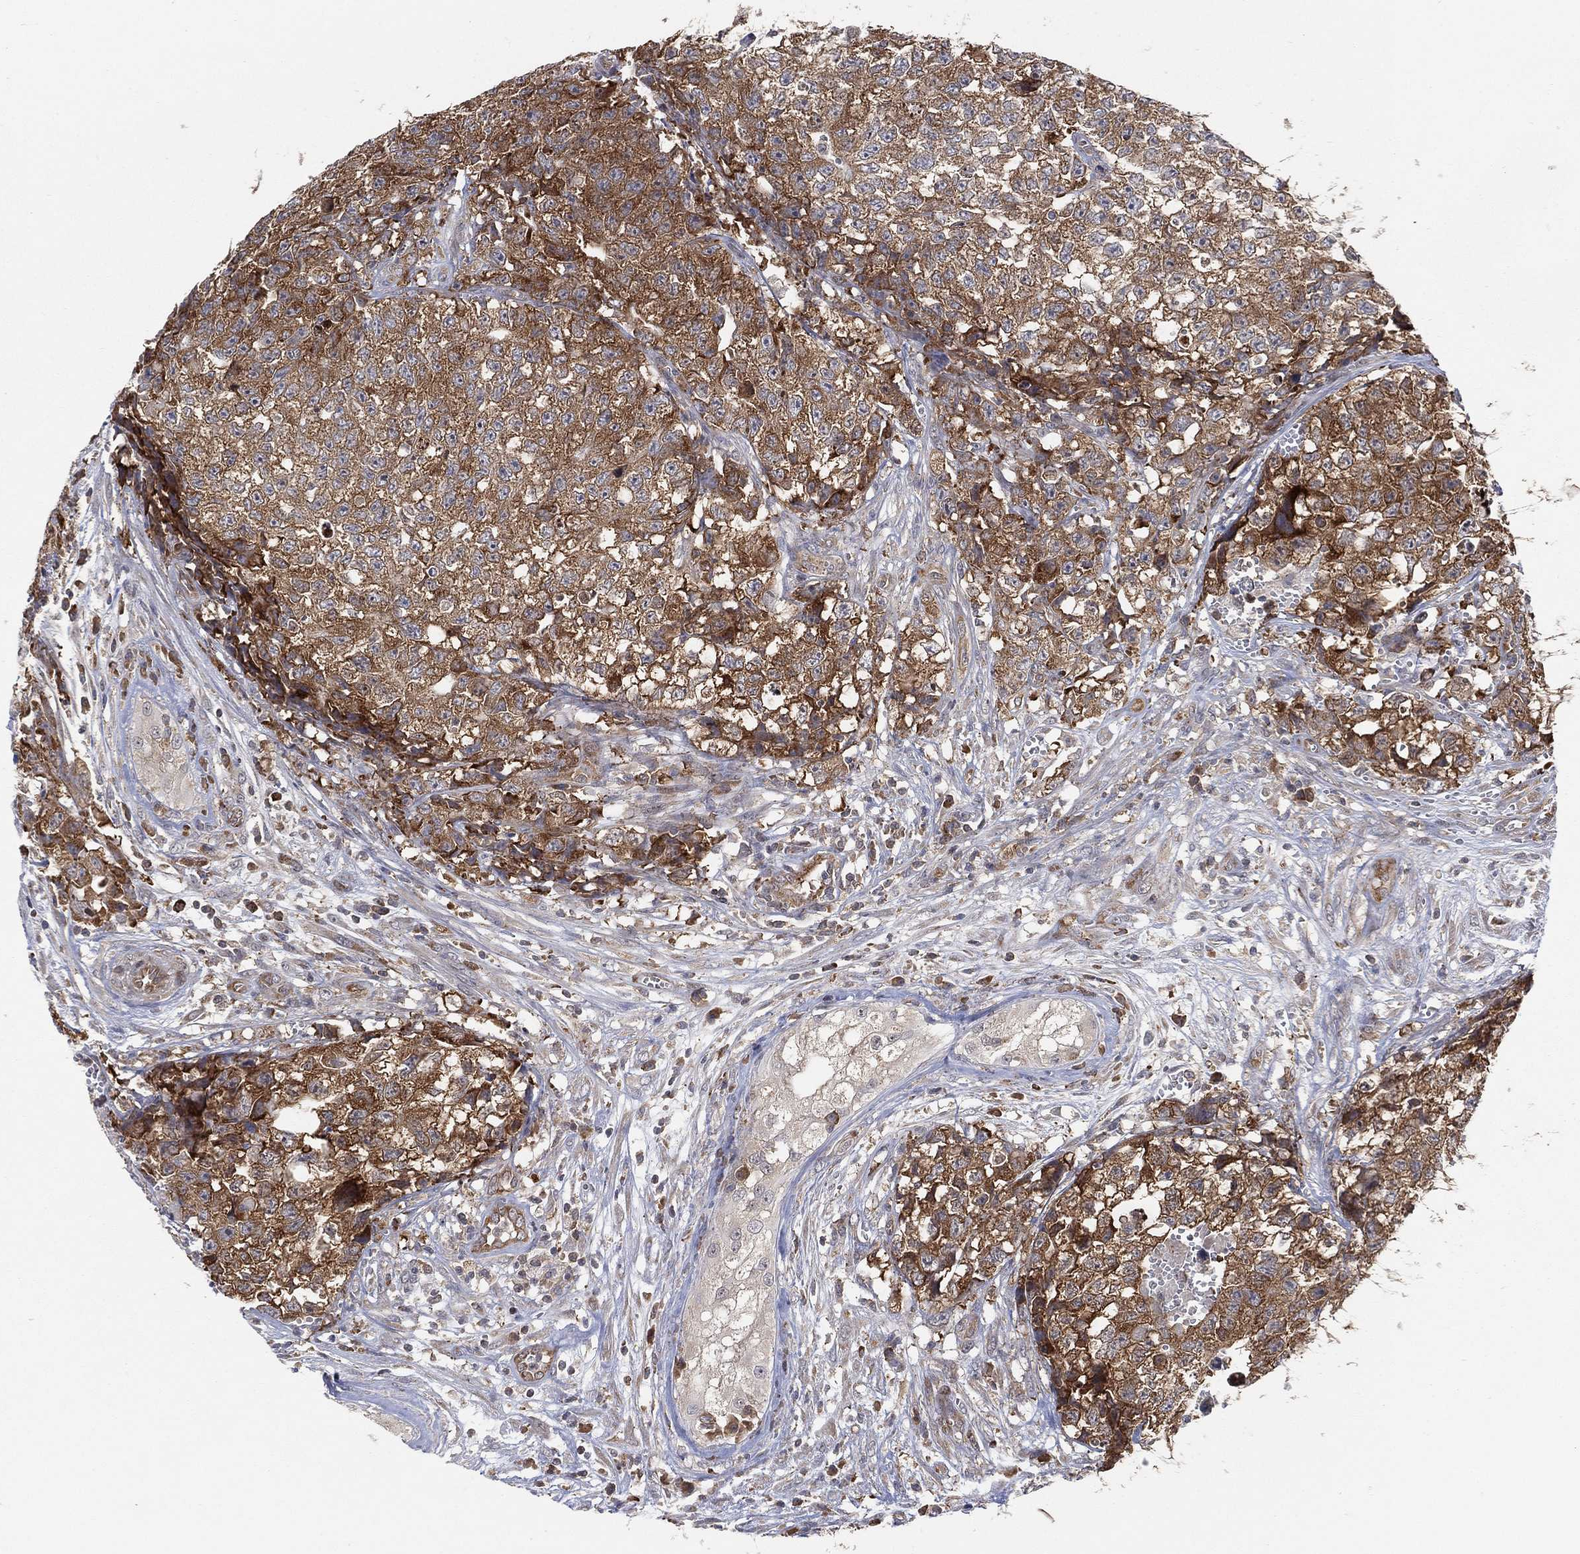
{"staining": {"intensity": "moderate", "quantity": ">75%", "location": "cytoplasmic/membranous"}, "tissue": "testis cancer", "cell_type": "Tumor cells", "image_type": "cancer", "snomed": [{"axis": "morphology", "description": "Seminoma, NOS"}, {"axis": "morphology", "description": "Carcinoma, Embryonal, NOS"}, {"axis": "topography", "description": "Testis"}], "caption": "Tumor cells demonstrate medium levels of moderate cytoplasmic/membranous staining in approximately >75% of cells in seminoma (testis). The staining is performed using DAB (3,3'-diaminobenzidine) brown chromogen to label protein expression. The nuclei are counter-stained blue using hematoxylin.", "gene": "TMTC4", "patient": {"sex": "male", "age": 22}}